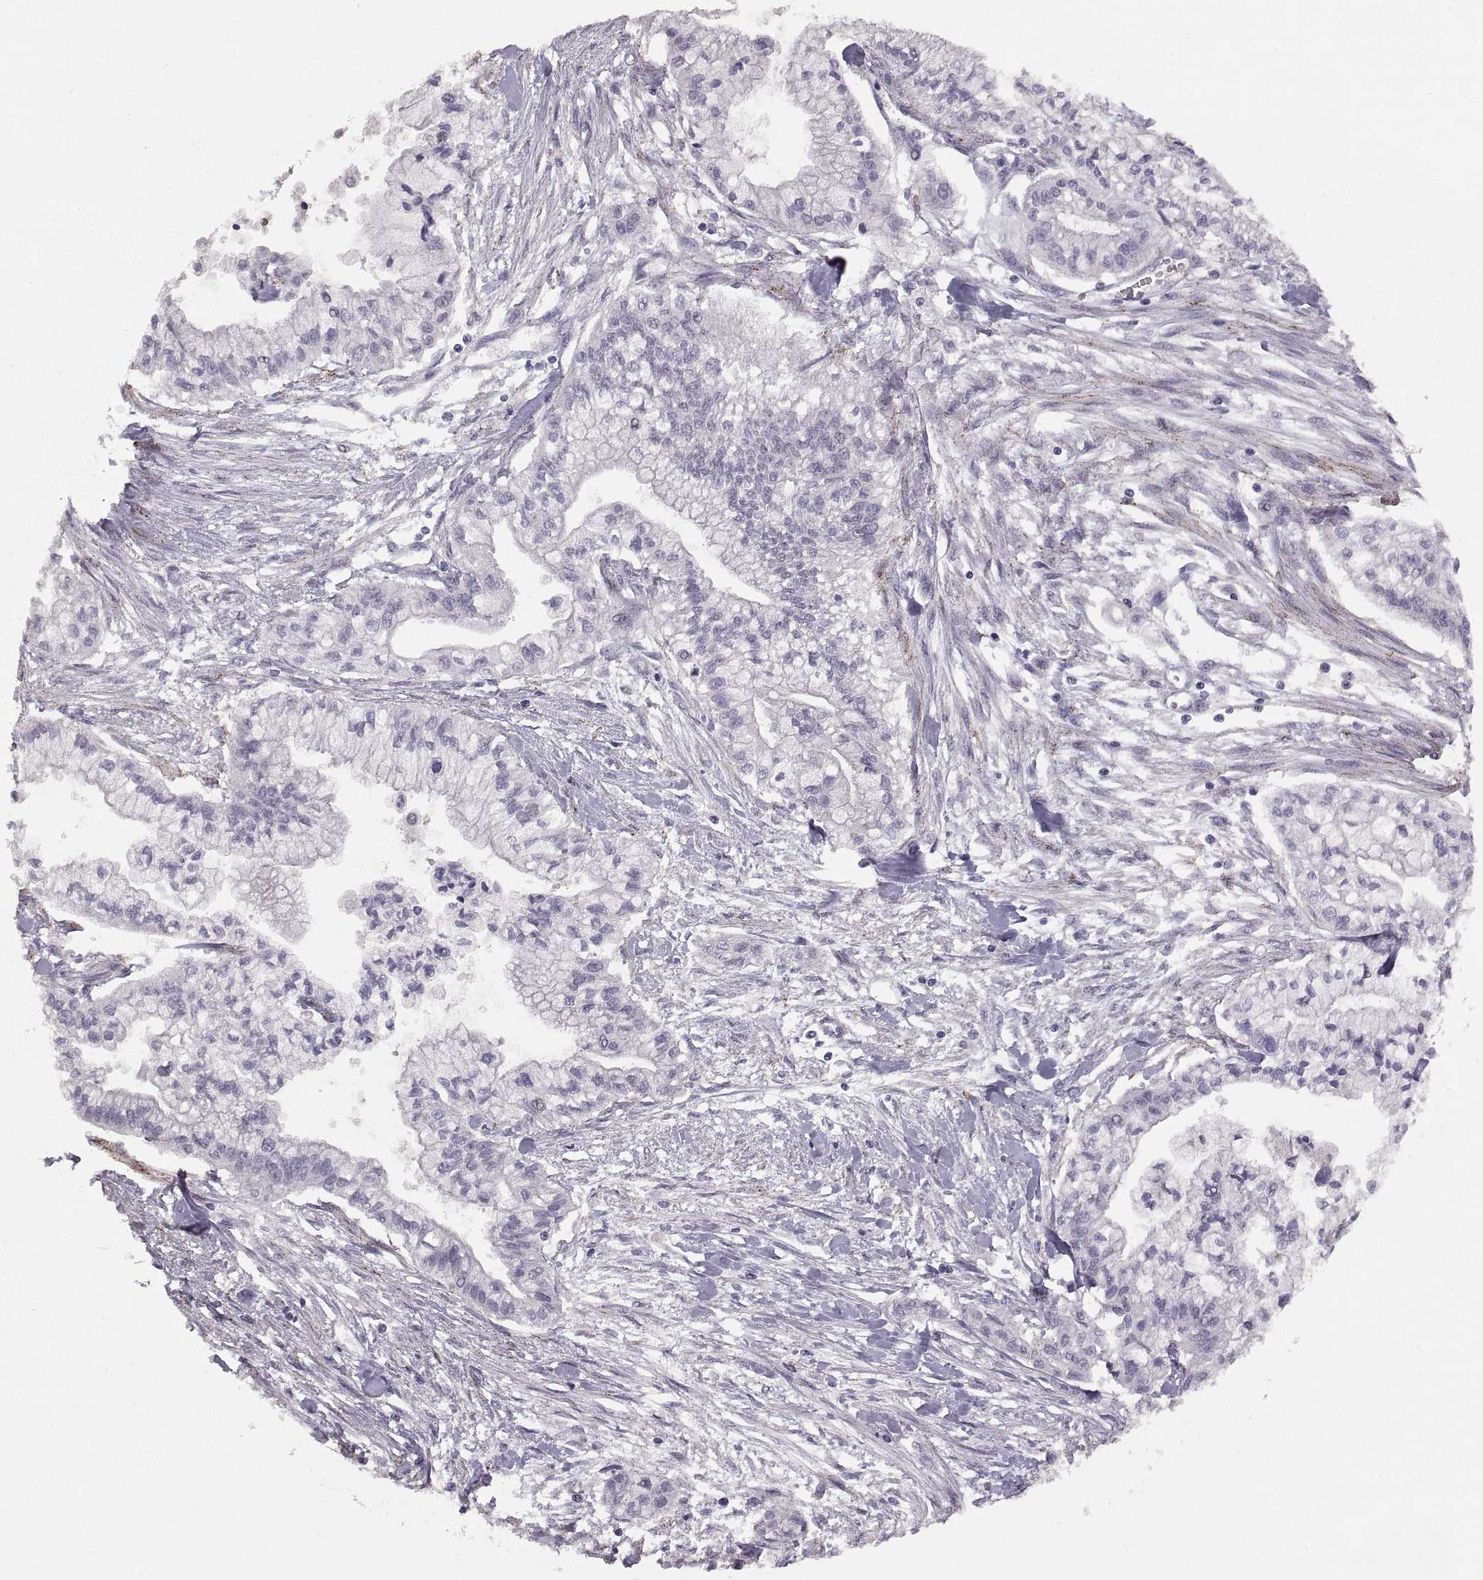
{"staining": {"intensity": "negative", "quantity": "none", "location": "none"}, "tissue": "pancreatic cancer", "cell_type": "Tumor cells", "image_type": "cancer", "snomed": [{"axis": "morphology", "description": "Adenocarcinoma, NOS"}, {"axis": "topography", "description": "Pancreas"}], "caption": "A micrograph of adenocarcinoma (pancreatic) stained for a protein displays no brown staining in tumor cells.", "gene": "CDH2", "patient": {"sex": "male", "age": 54}}